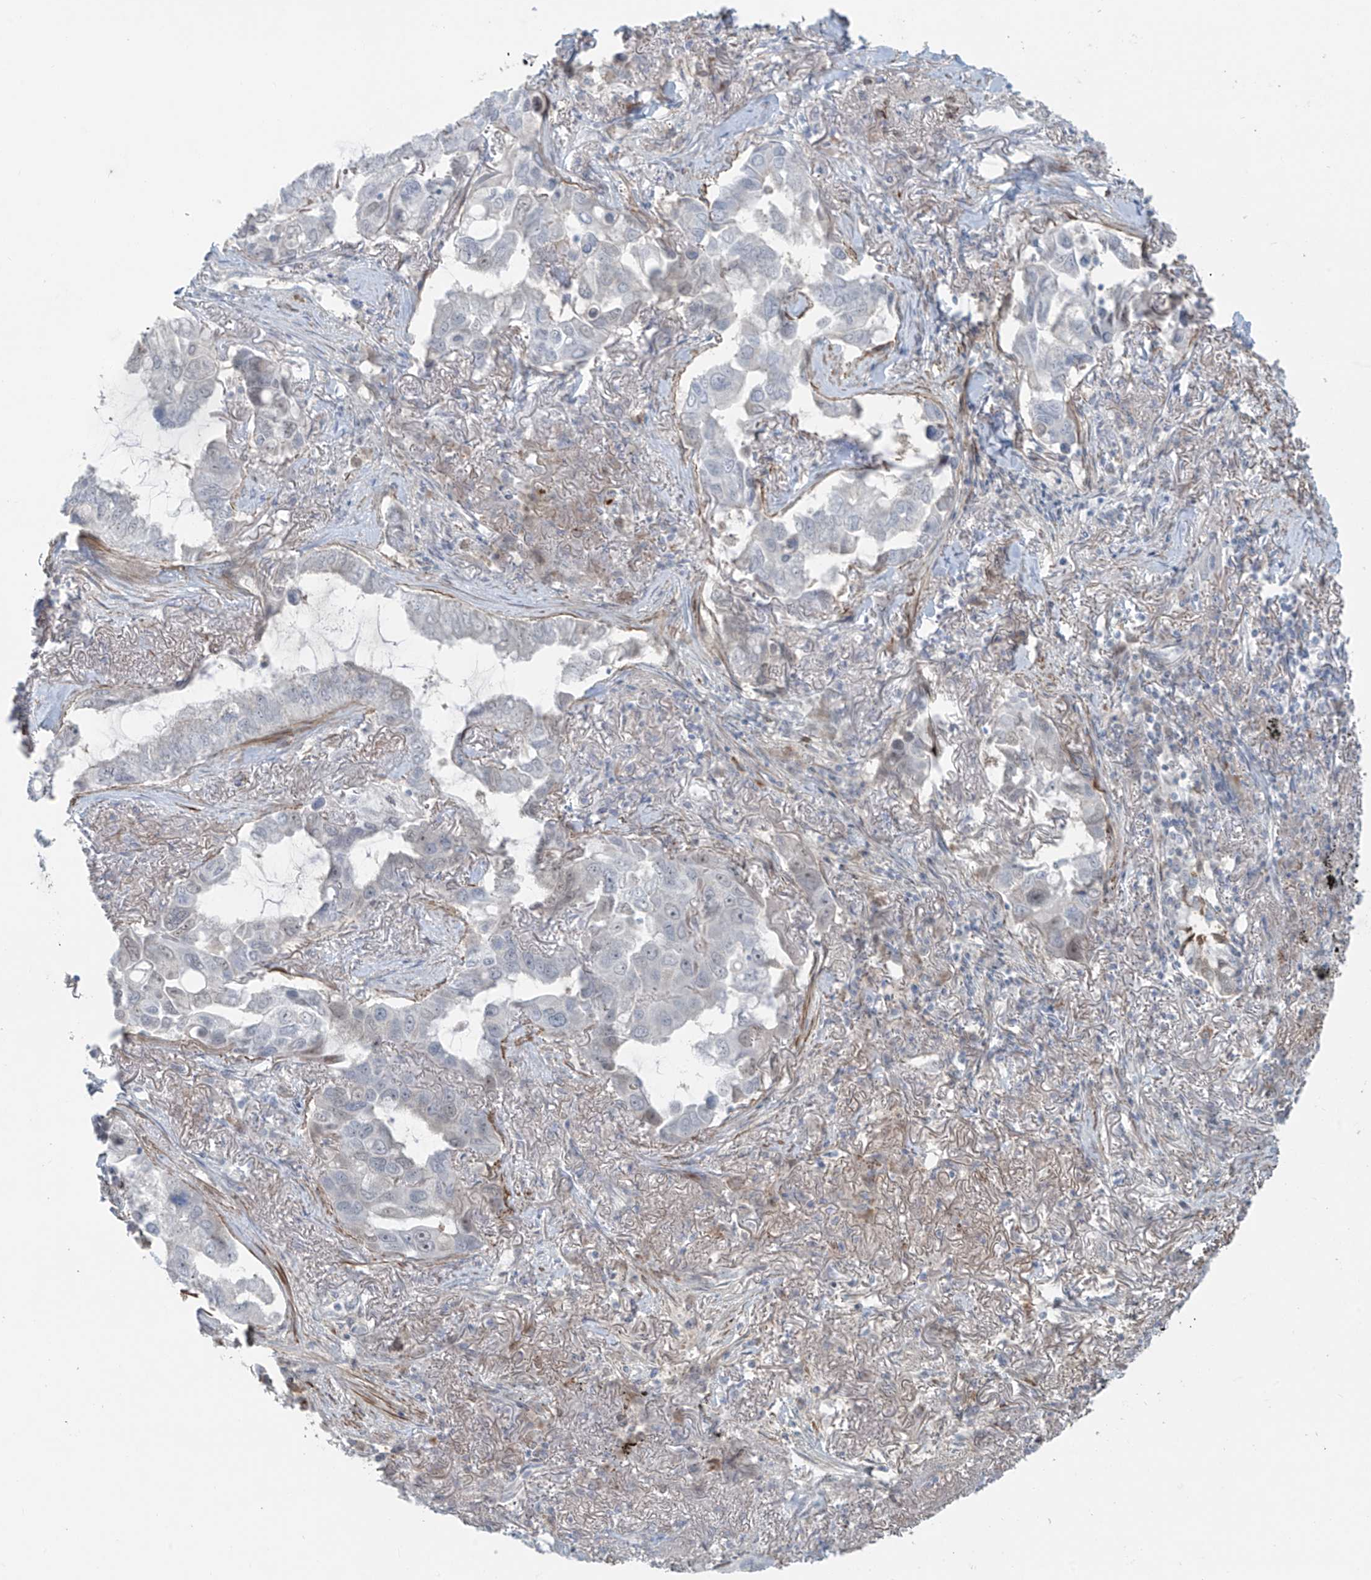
{"staining": {"intensity": "negative", "quantity": "none", "location": "none"}, "tissue": "lung cancer", "cell_type": "Tumor cells", "image_type": "cancer", "snomed": [{"axis": "morphology", "description": "Adenocarcinoma, NOS"}, {"axis": "topography", "description": "Lung"}], "caption": "Immunohistochemistry (IHC) photomicrograph of adenocarcinoma (lung) stained for a protein (brown), which reveals no positivity in tumor cells.", "gene": "RASGEF1A", "patient": {"sex": "male", "age": 64}}